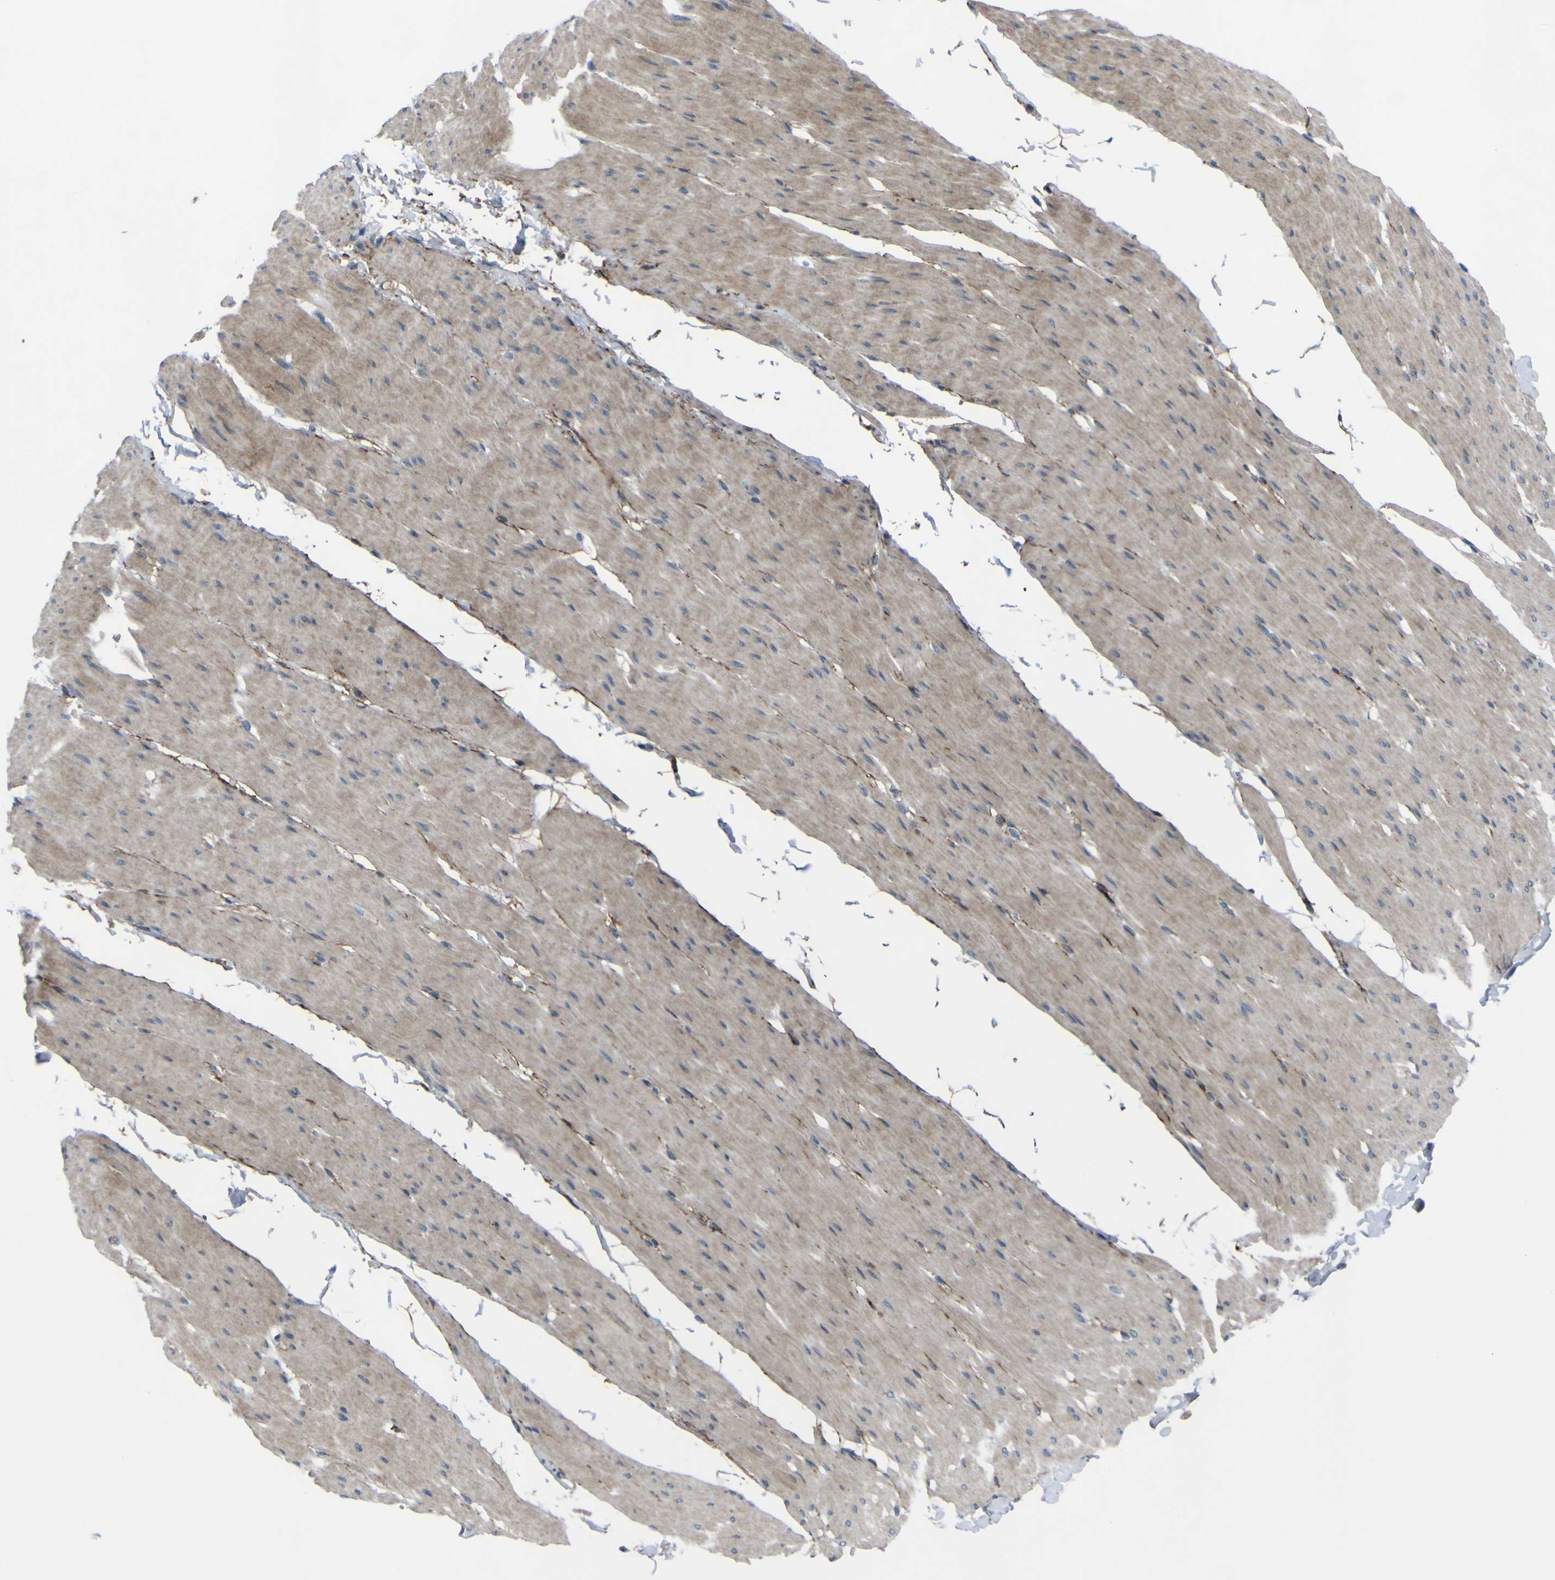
{"staining": {"intensity": "weak", "quantity": ">75%", "location": "cytoplasmic/membranous"}, "tissue": "smooth muscle", "cell_type": "Smooth muscle cells", "image_type": "normal", "snomed": [{"axis": "morphology", "description": "Normal tissue, NOS"}, {"axis": "topography", "description": "Smooth muscle"}, {"axis": "topography", "description": "Colon"}], "caption": "Smooth muscle stained with DAB (3,3'-diaminobenzidine) immunohistochemistry displays low levels of weak cytoplasmic/membranous staining in approximately >75% of smooth muscle cells.", "gene": "GPLD1", "patient": {"sex": "male", "age": 67}}